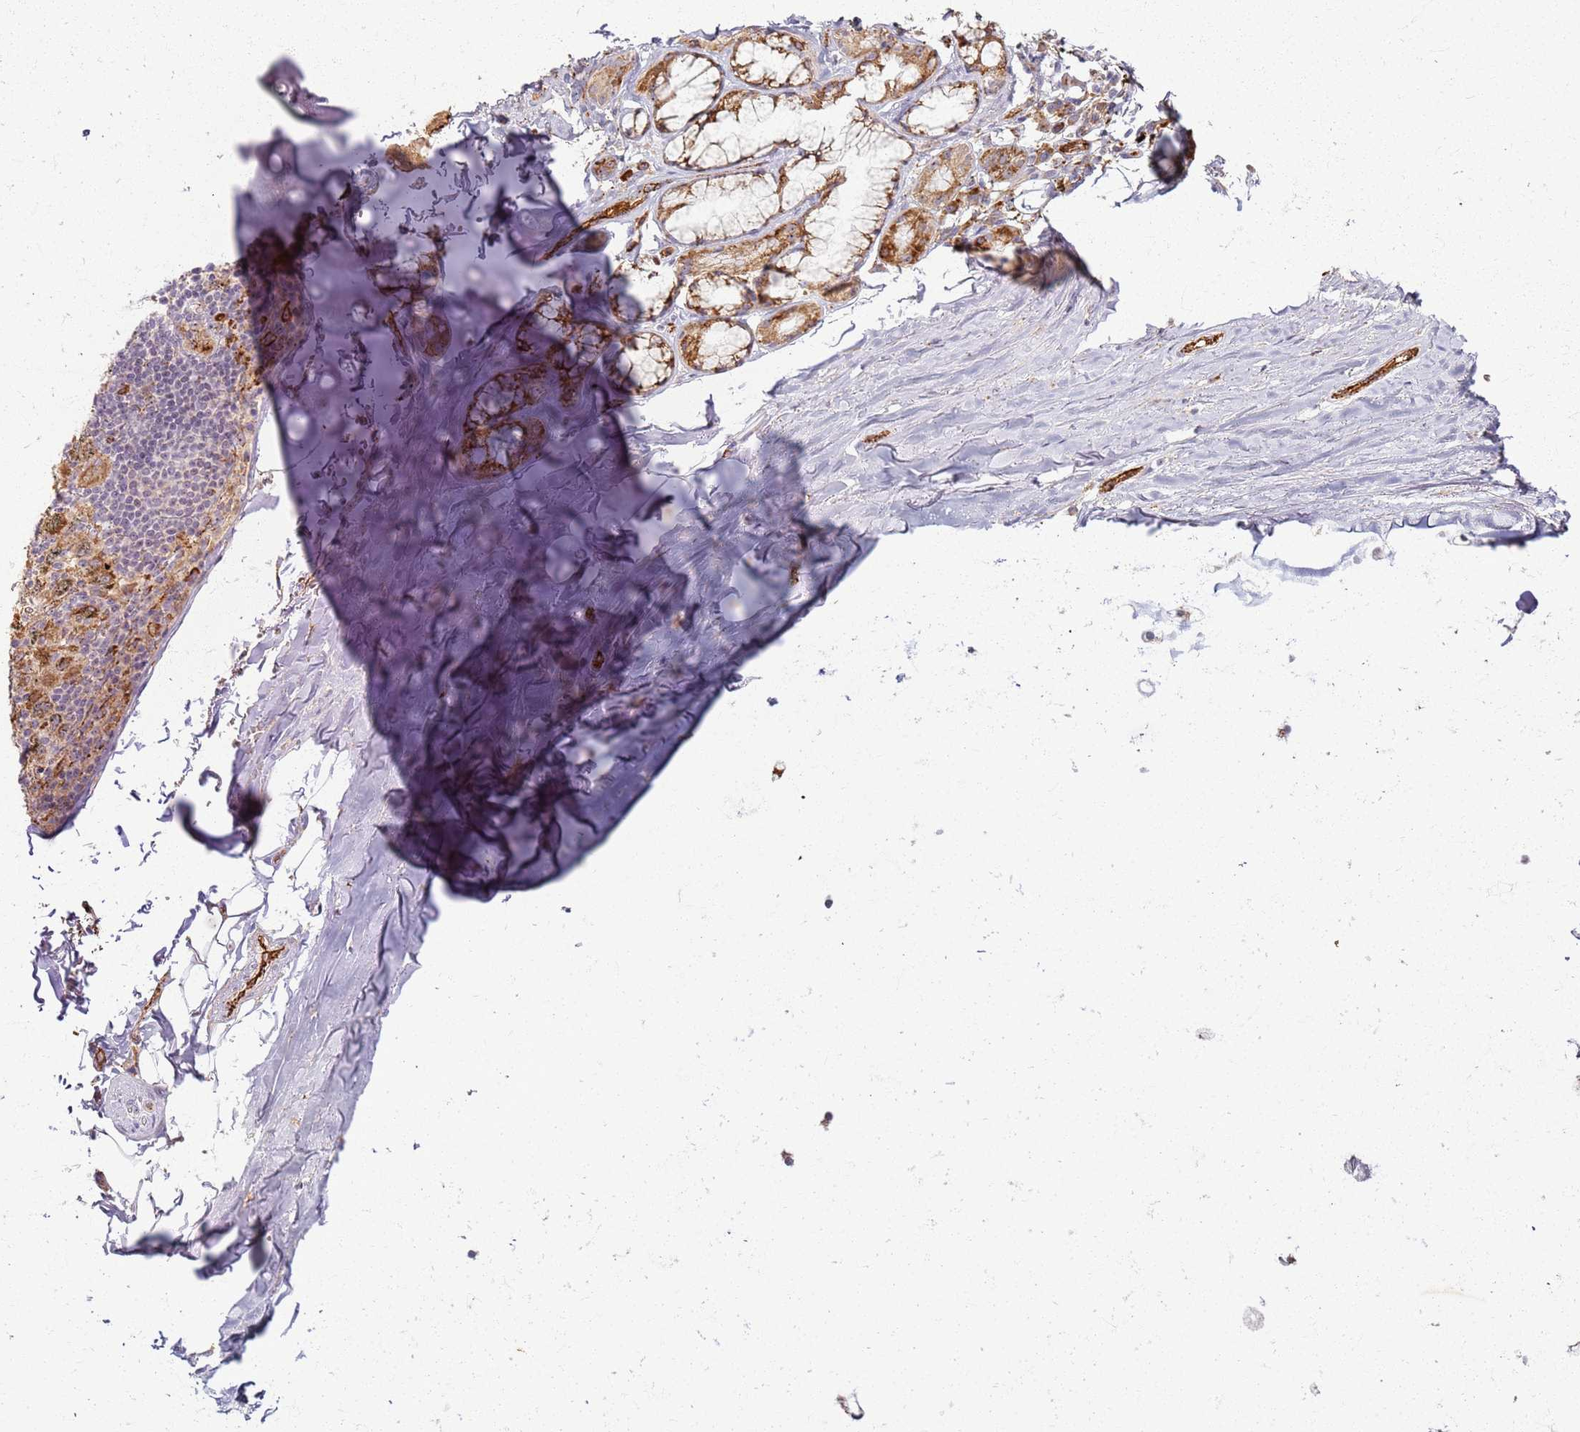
{"staining": {"intensity": "moderate", "quantity": "25%-75%", "location": "cytoplasmic/membranous"}, "tissue": "adipose tissue", "cell_type": "Adipocytes", "image_type": "normal", "snomed": [{"axis": "morphology", "description": "Normal tissue, NOS"}, {"axis": "topography", "description": "Lymph node"}, {"axis": "topography", "description": "Bronchus"}], "caption": "Immunohistochemical staining of unremarkable adipose tissue reveals 25%-75% levels of moderate cytoplasmic/membranous protein positivity in approximately 25%-75% of adipocytes.", "gene": "KRI1", "patient": {"sex": "male", "age": 63}}